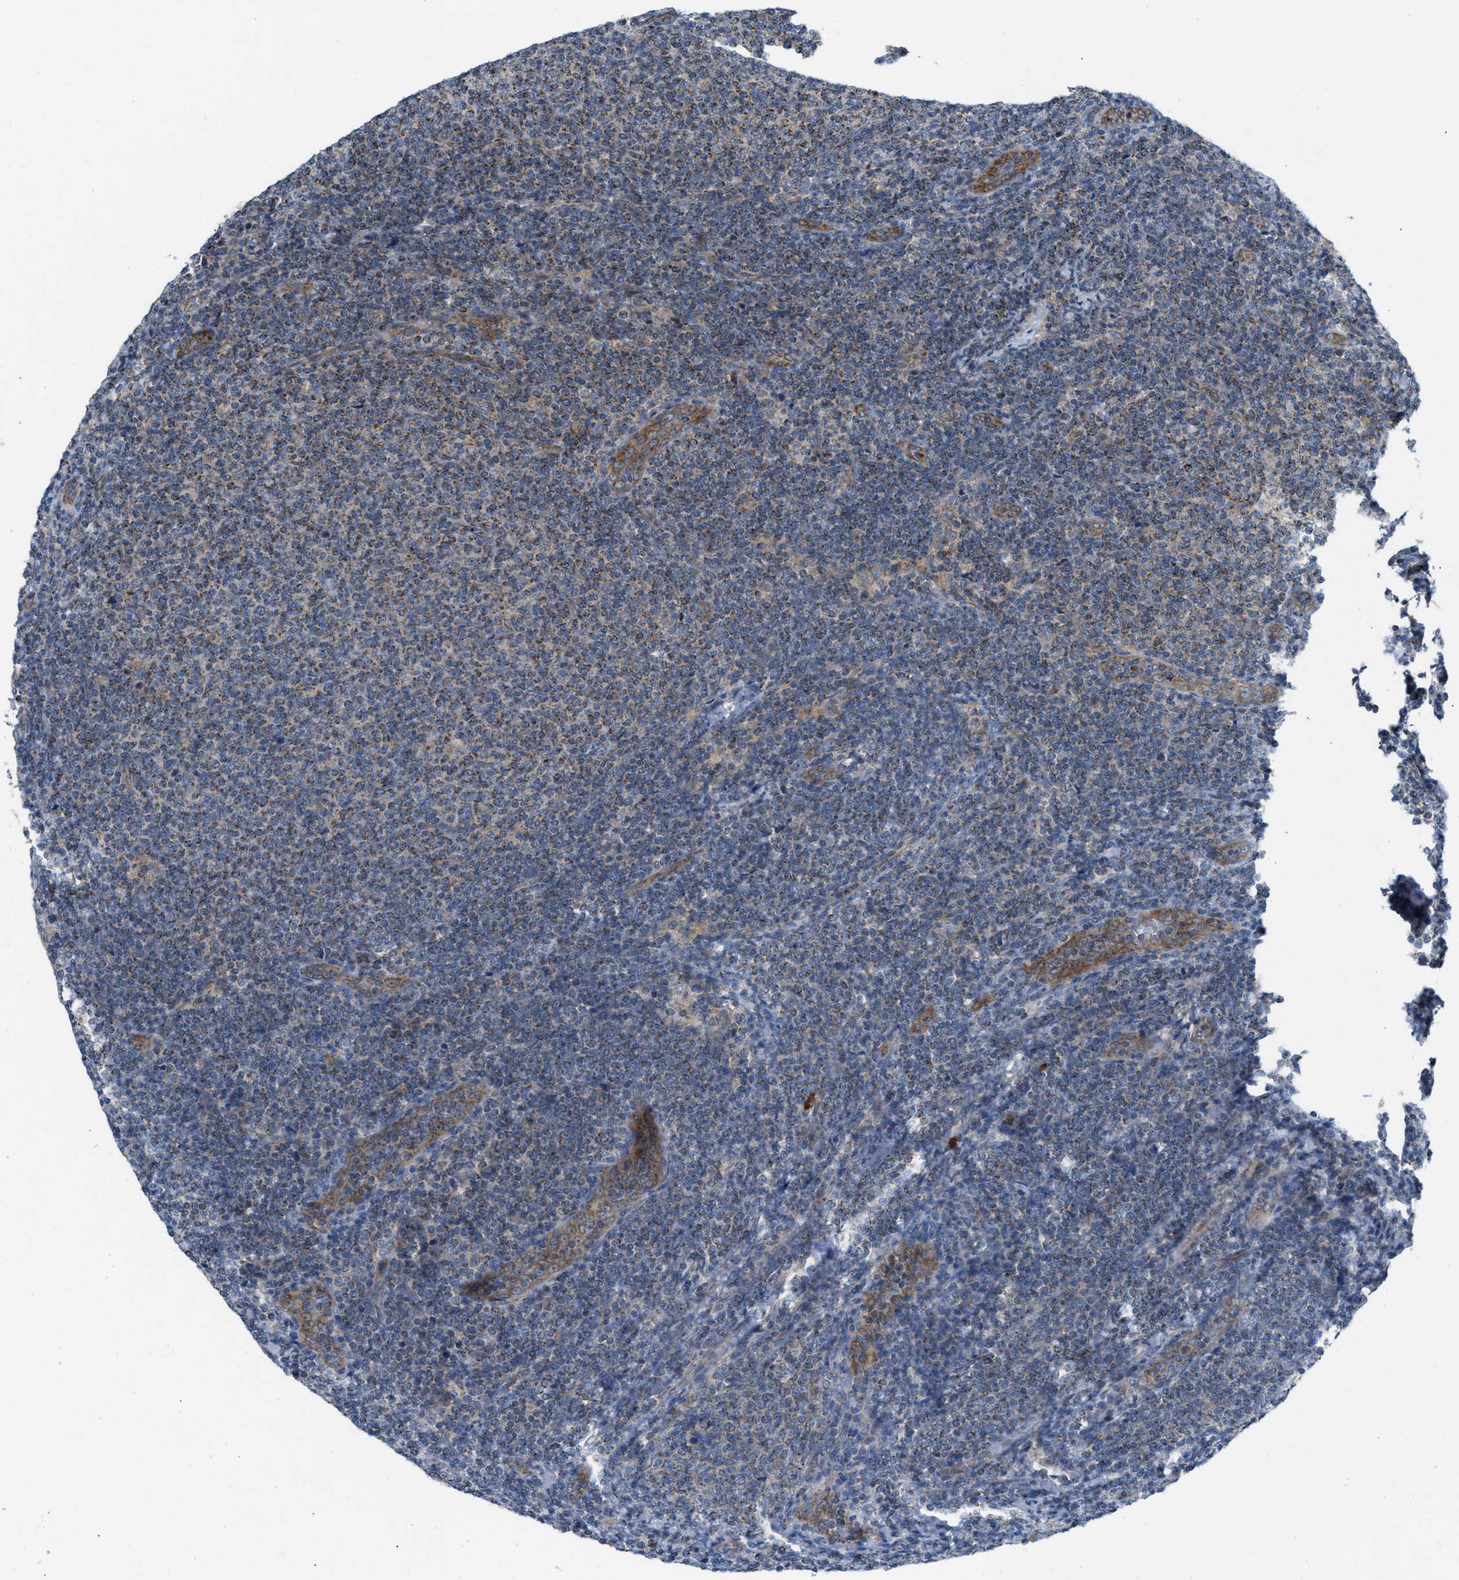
{"staining": {"intensity": "weak", "quantity": "25%-75%", "location": "cytoplasmic/membranous"}, "tissue": "lymphoma", "cell_type": "Tumor cells", "image_type": "cancer", "snomed": [{"axis": "morphology", "description": "Malignant lymphoma, non-Hodgkin's type, Low grade"}, {"axis": "topography", "description": "Lymph node"}], "caption": "Low-grade malignant lymphoma, non-Hodgkin's type was stained to show a protein in brown. There is low levels of weak cytoplasmic/membranous expression in about 25%-75% of tumor cells.", "gene": "PDCL", "patient": {"sex": "male", "age": 66}}